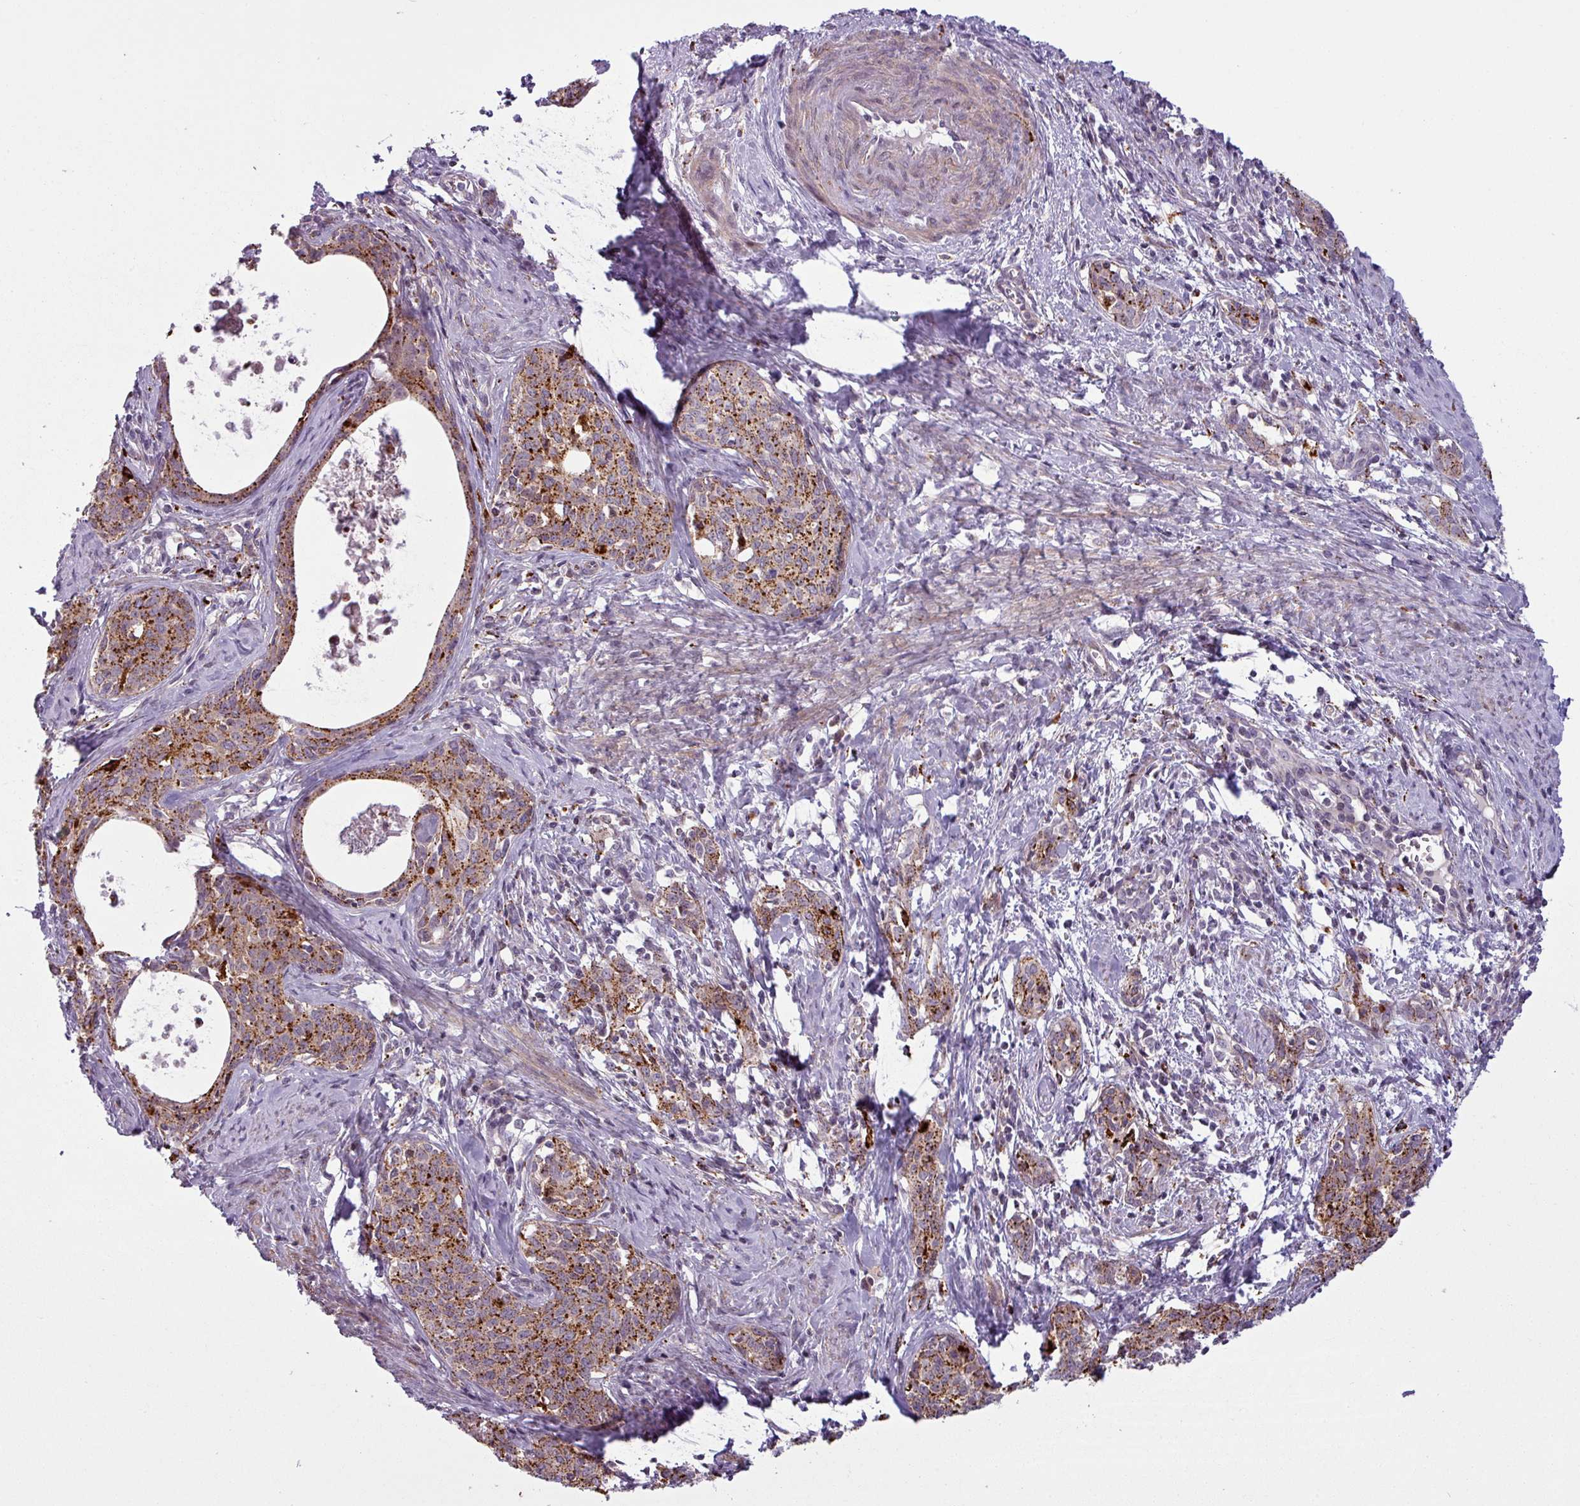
{"staining": {"intensity": "strong", "quantity": ">75%", "location": "cytoplasmic/membranous"}, "tissue": "cervical cancer", "cell_type": "Tumor cells", "image_type": "cancer", "snomed": [{"axis": "morphology", "description": "Squamous cell carcinoma, NOS"}, {"axis": "topography", "description": "Cervix"}], "caption": "Protein staining of cervical cancer (squamous cell carcinoma) tissue shows strong cytoplasmic/membranous positivity in approximately >75% of tumor cells.", "gene": "MAP7D2", "patient": {"sex": "female", "age": 52}}